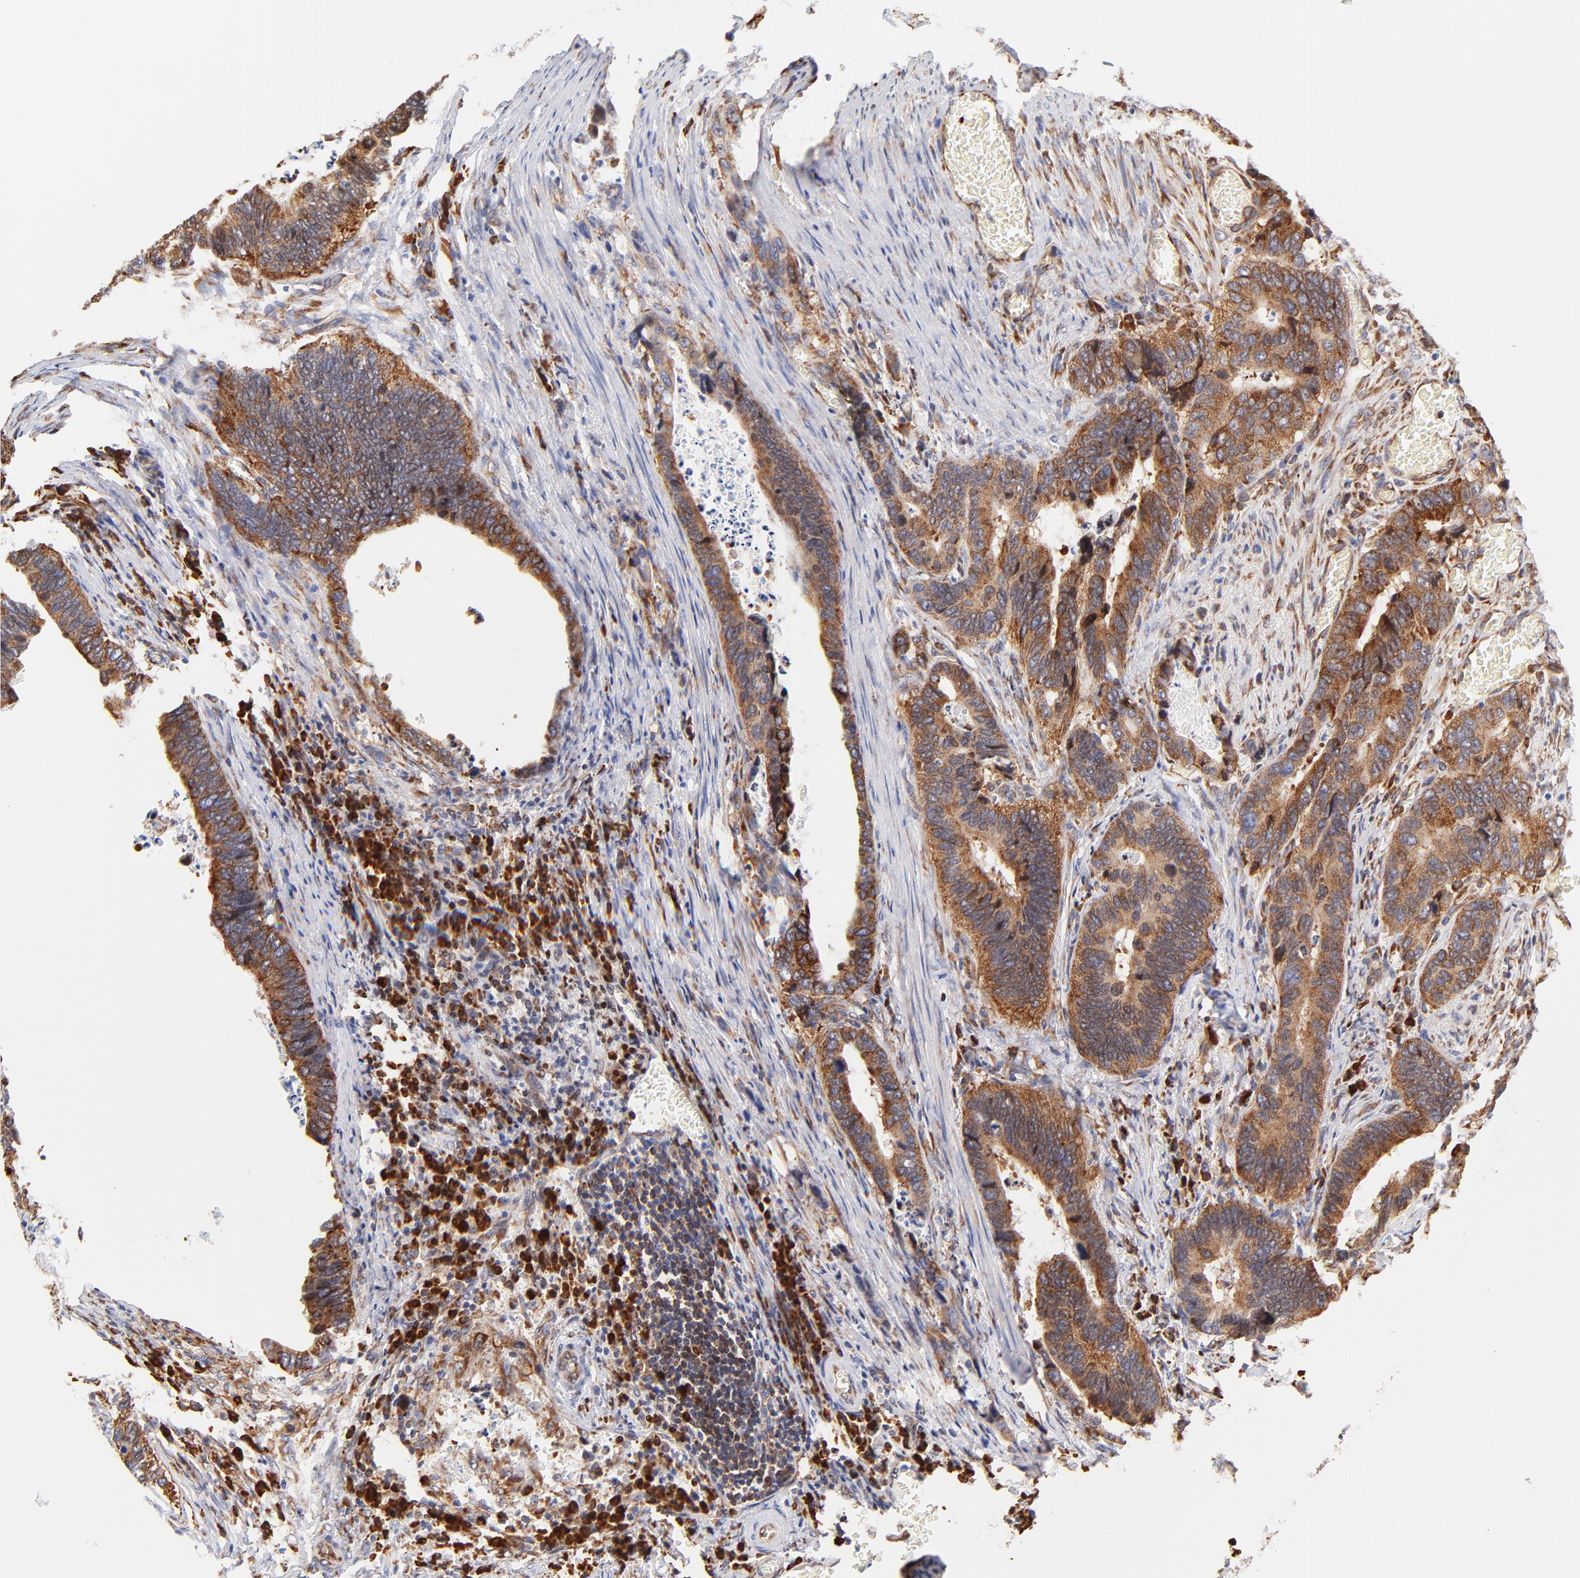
{"staining": {"intensity": "strong", "quantity": ">75%", "location": "cytoplasmic/membranous"}, "tissue": "colorectal cancer", "cell_type": "Tumor cells", "image_type": "cancer", "snomed": [{"axis": "morphology", "description": "Adenocarcinoma, NOS"}, {"axis": "topography", "description": "Colon"}], "caption": "Human colorectal cancer (adenocarcinoma) stained for a protein (brown) displays strong cytoplasmic/membranous positive expression in about >75% of tumor cells.", "gene": "RPL27", "patient": {"sex": "male", "age": 72}}